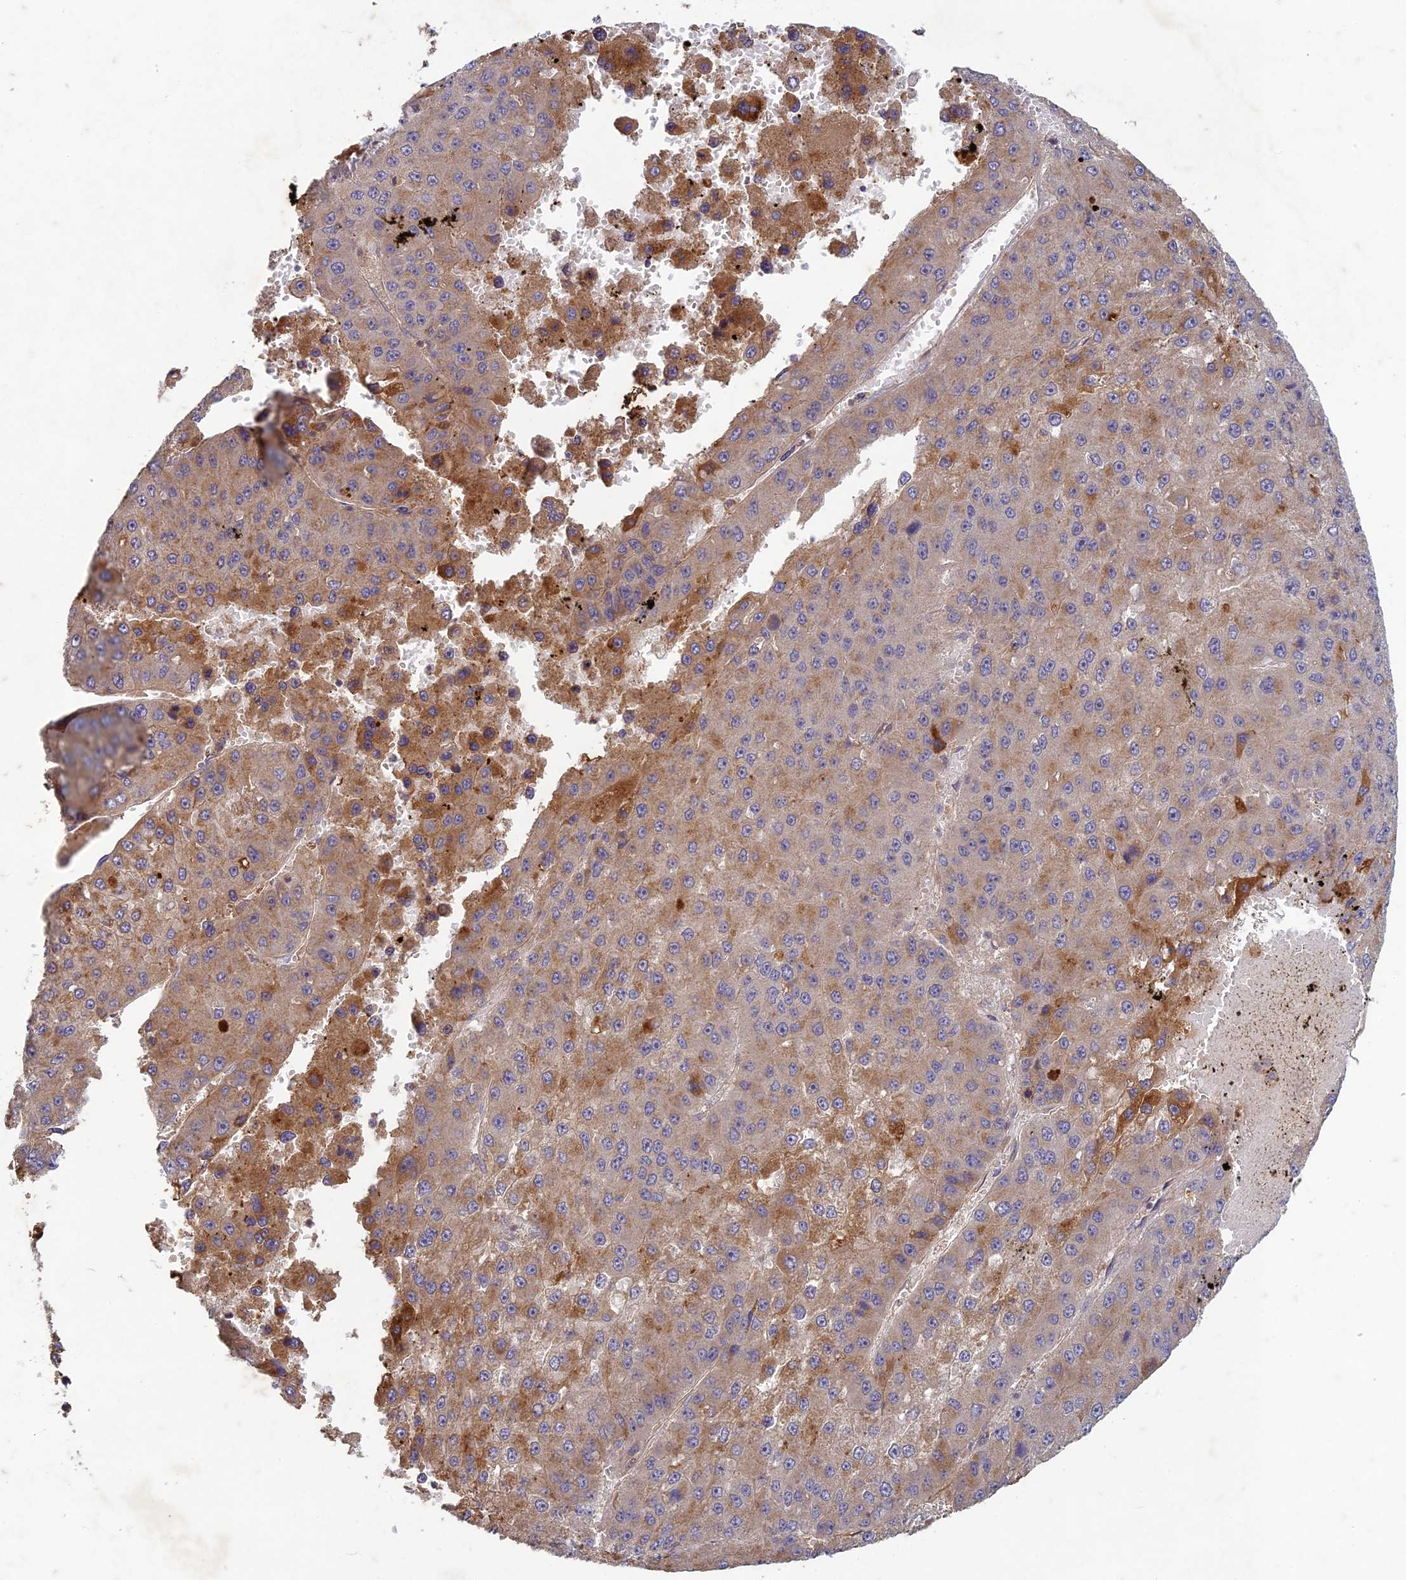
{"staining": {"intensity": "strong", "quantity": "25%-75%", "location": "cytoplasmic/membranous"}, "tissue": "liver cancer", "cell_type": "Tumor cells", "image_type": "cancer", "snomed": [{"axis": "morphology", "description": "Carcinoma, Hepatocellular, NOS"}, {"axis": "topography", "description": "Liver"}], "caption": "A high-resolution photomicrograph shows immunohistochemistry staining of liver cancer (hepatocellular carcinoma), which exhibits strong cytoplasmic/membranous staining in about 25%-75% of tumor cells.", "gene": "TCF25", "patient": {"sex": "female", "age": 73}}